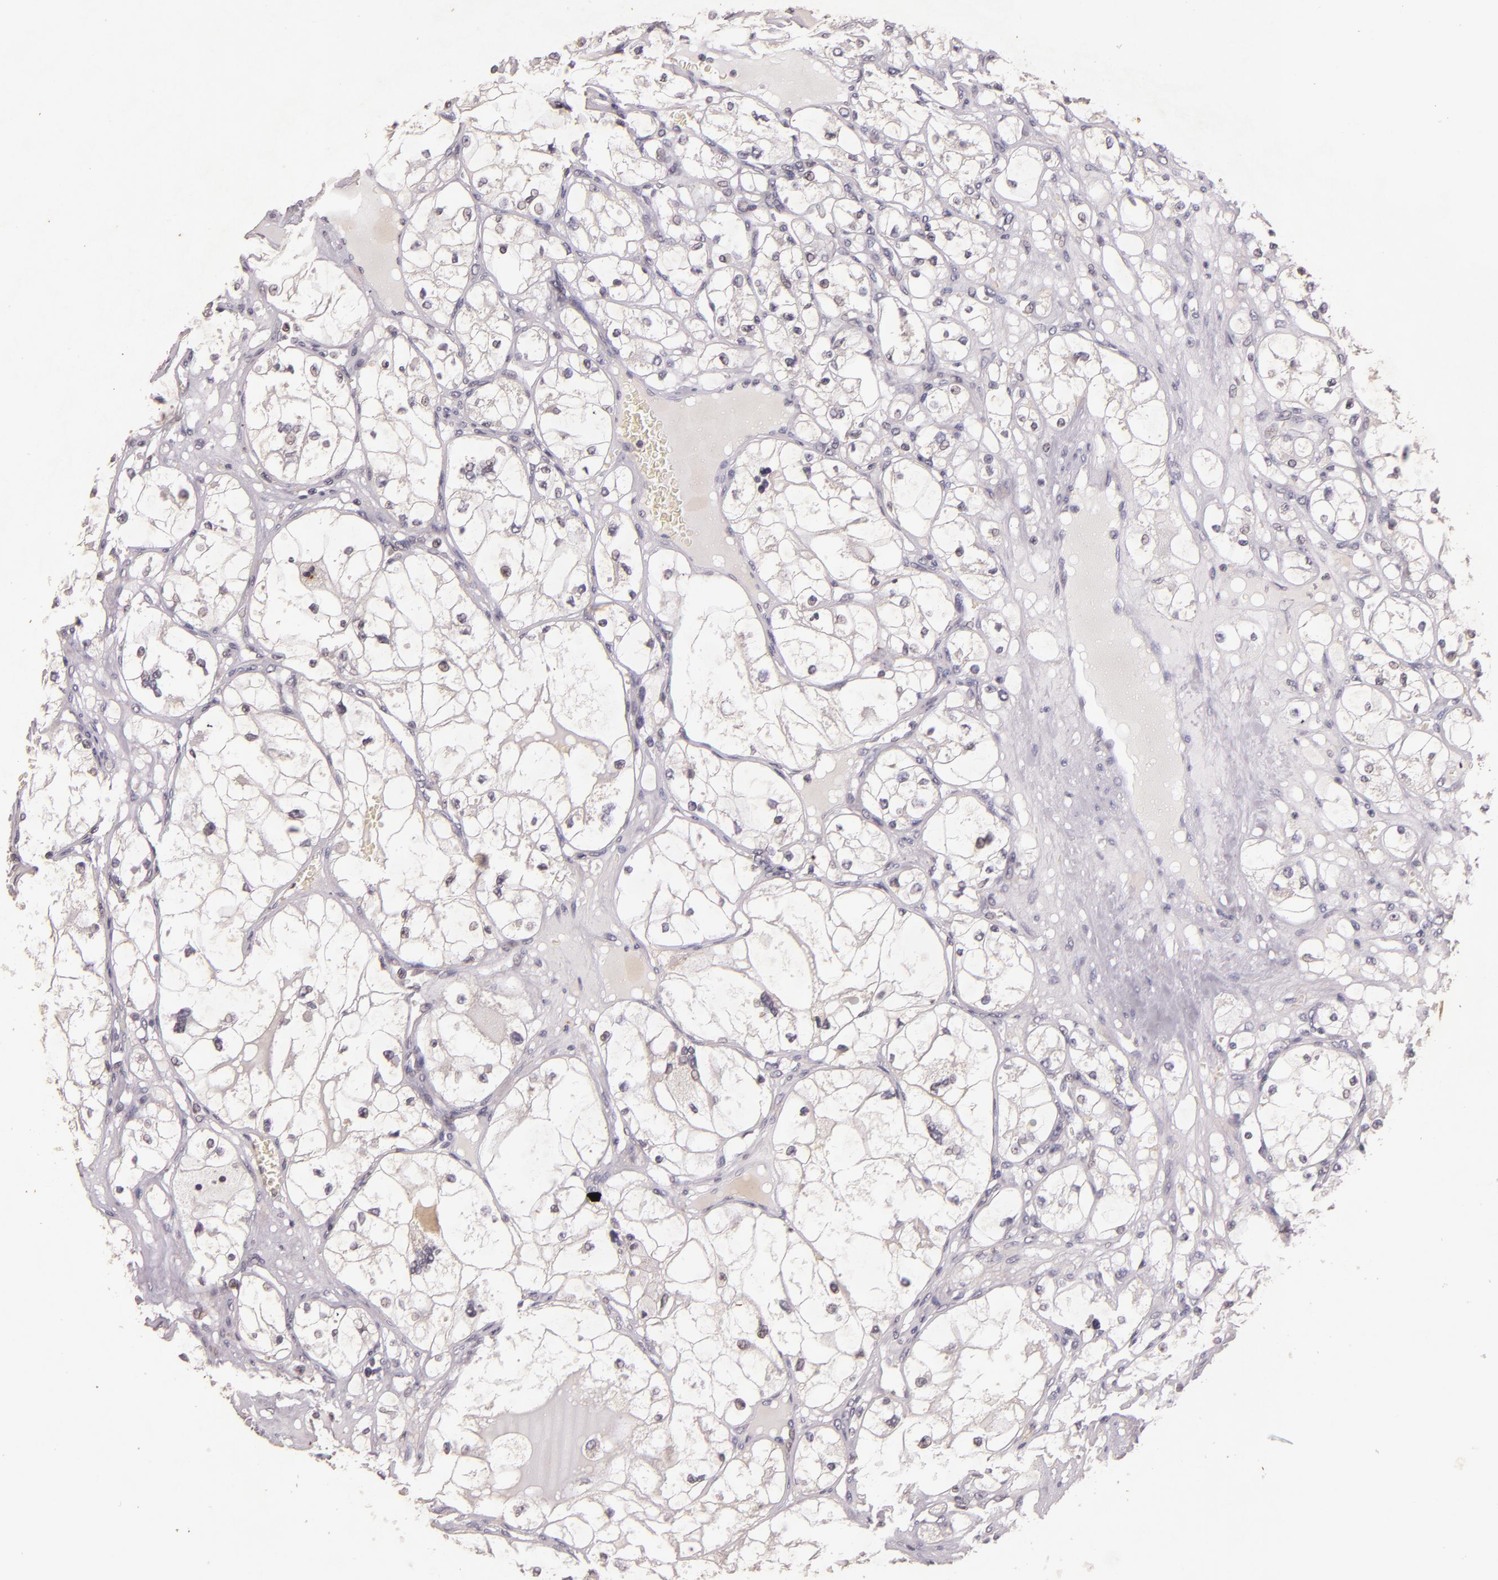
{"staining": {"intensity": "negative", "quantity": "none", "location": "none"}, "tissue": "renal cancer", "cell_type": "Tumor cells", "image_type": "cancer", "snomed": [{"axis": "morphology", "description": "Adenocarcinoma, NOS"}, {"axis": "topography", "description": "Kidney"}], "caption": "Protein analysis of adenocarcinoma (renal) reveals no significant staining in tumor cells.", "gene": "TFF1", "patient": {"sex": "male", "age": 61}}